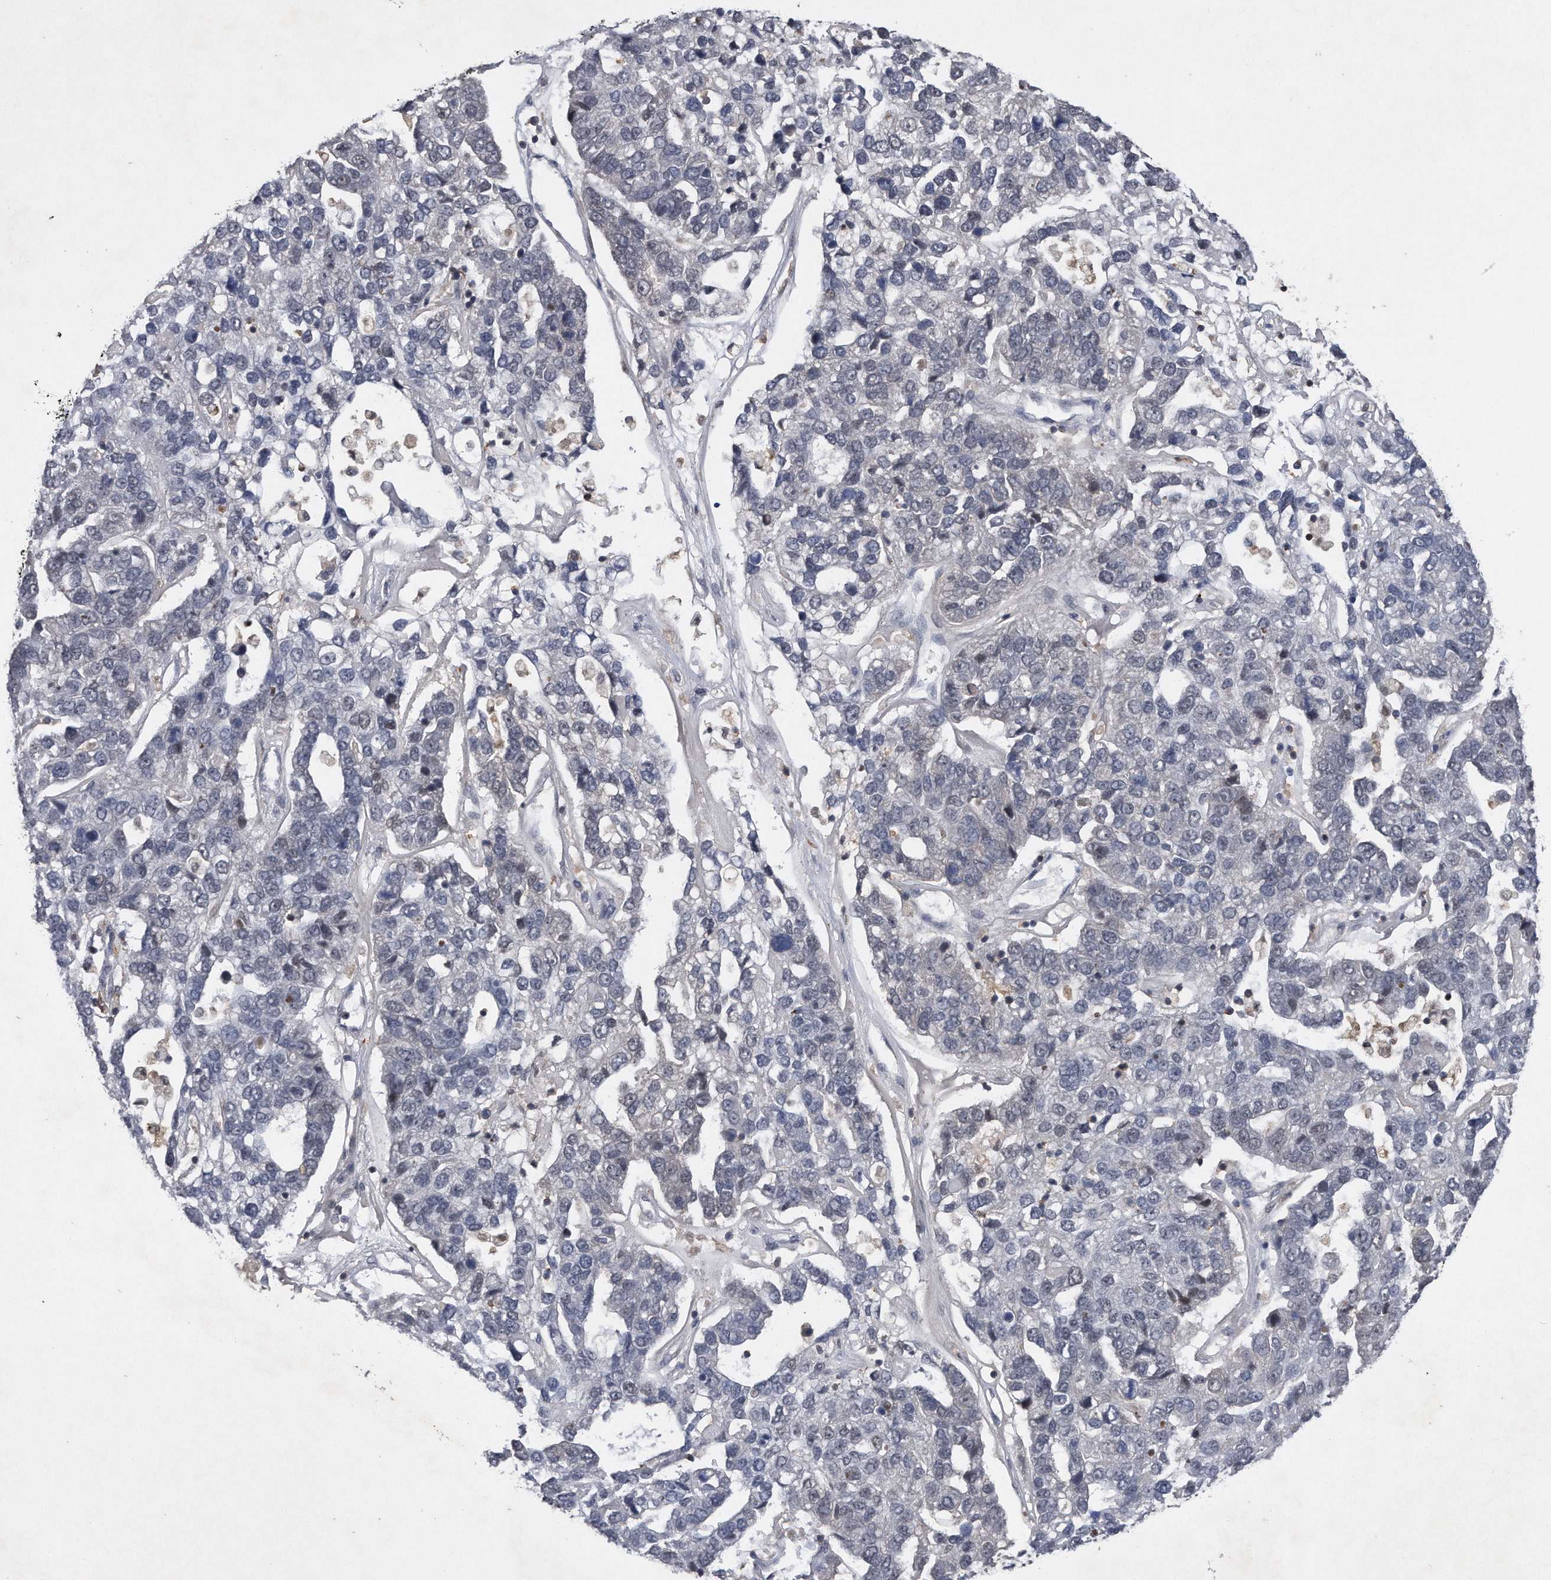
{"staining": {"intensity": "negative", "quantity": "none", "location": "none"}, "tissue": "pancreatic cancer", "cell_type": "Tumor cells", "image_type": "cancer", "snomed": [{"axis": "morphology", "description": "Adenocarcinoma, NOS"}, {"axis": "topography", "description": "Pancreas"}], "caption": "A high-resolution micrograph shows IHC staining of adenocarcinoma (pancreatic), which reveals no significant staining in tumor cells.", "gene": "VIRMA", "patient": {"sex": "female", "age": 61}}